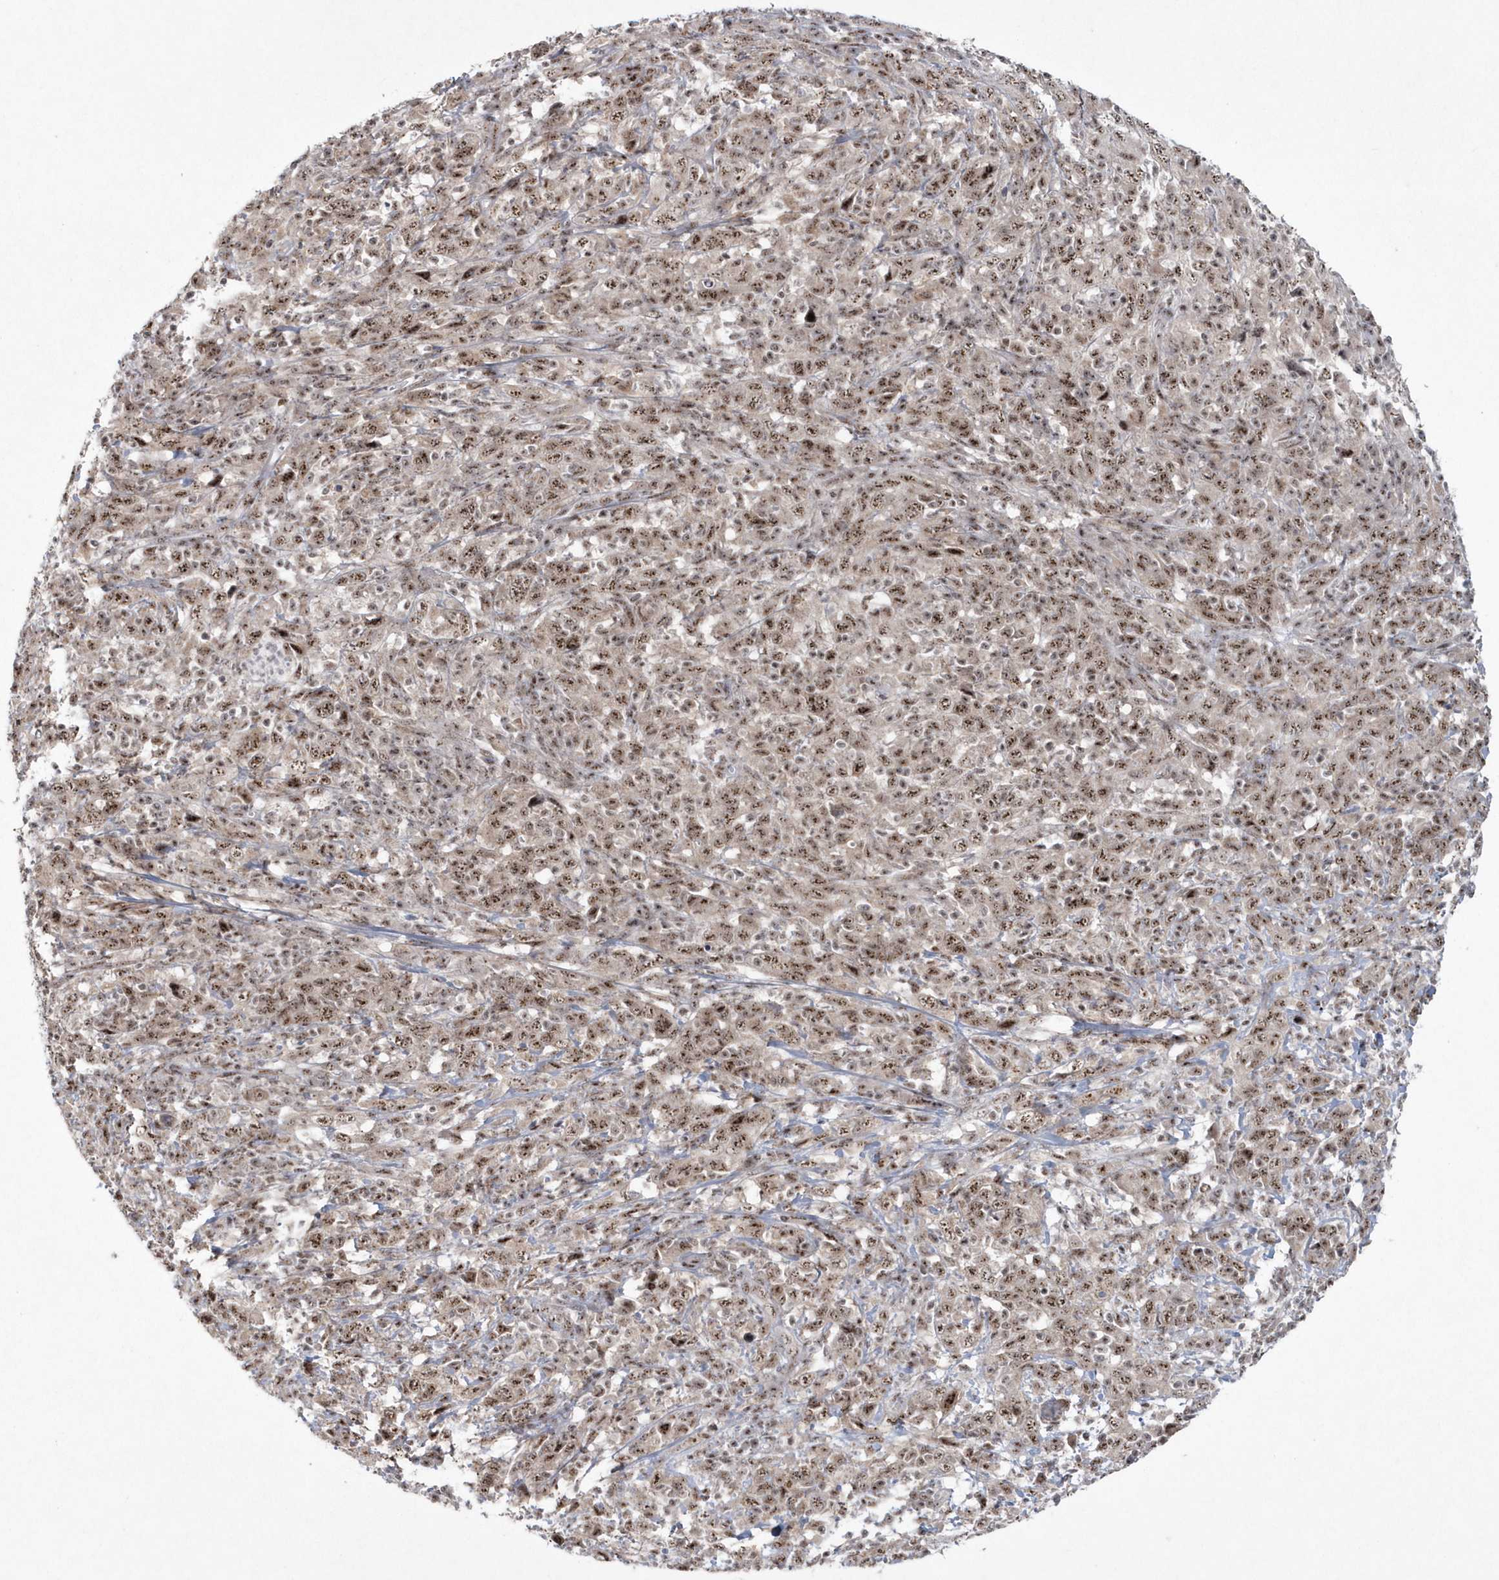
{"staining": {"intensity": "moderate", "quantity": ">75%", "location": "nuclear"}, "tissue": "cervical cancer", "cell_type": "Tumor cells", "image_type": "cancer", "snomed": [{"axis": "morphology", "description": "Squamous cell carcinoma, NOS"}, {"axis": "topography", "description": "Cervix"}], "caption": "This is a photomicrograph of immunohistochemistry (IHC) staining of cervical cancer (squamous cell carcinoma), which shows moderate expression in the nuclear of tumor cells.", "gene": "KDM6B", "patient": {"sex": "female", "age": 46}}